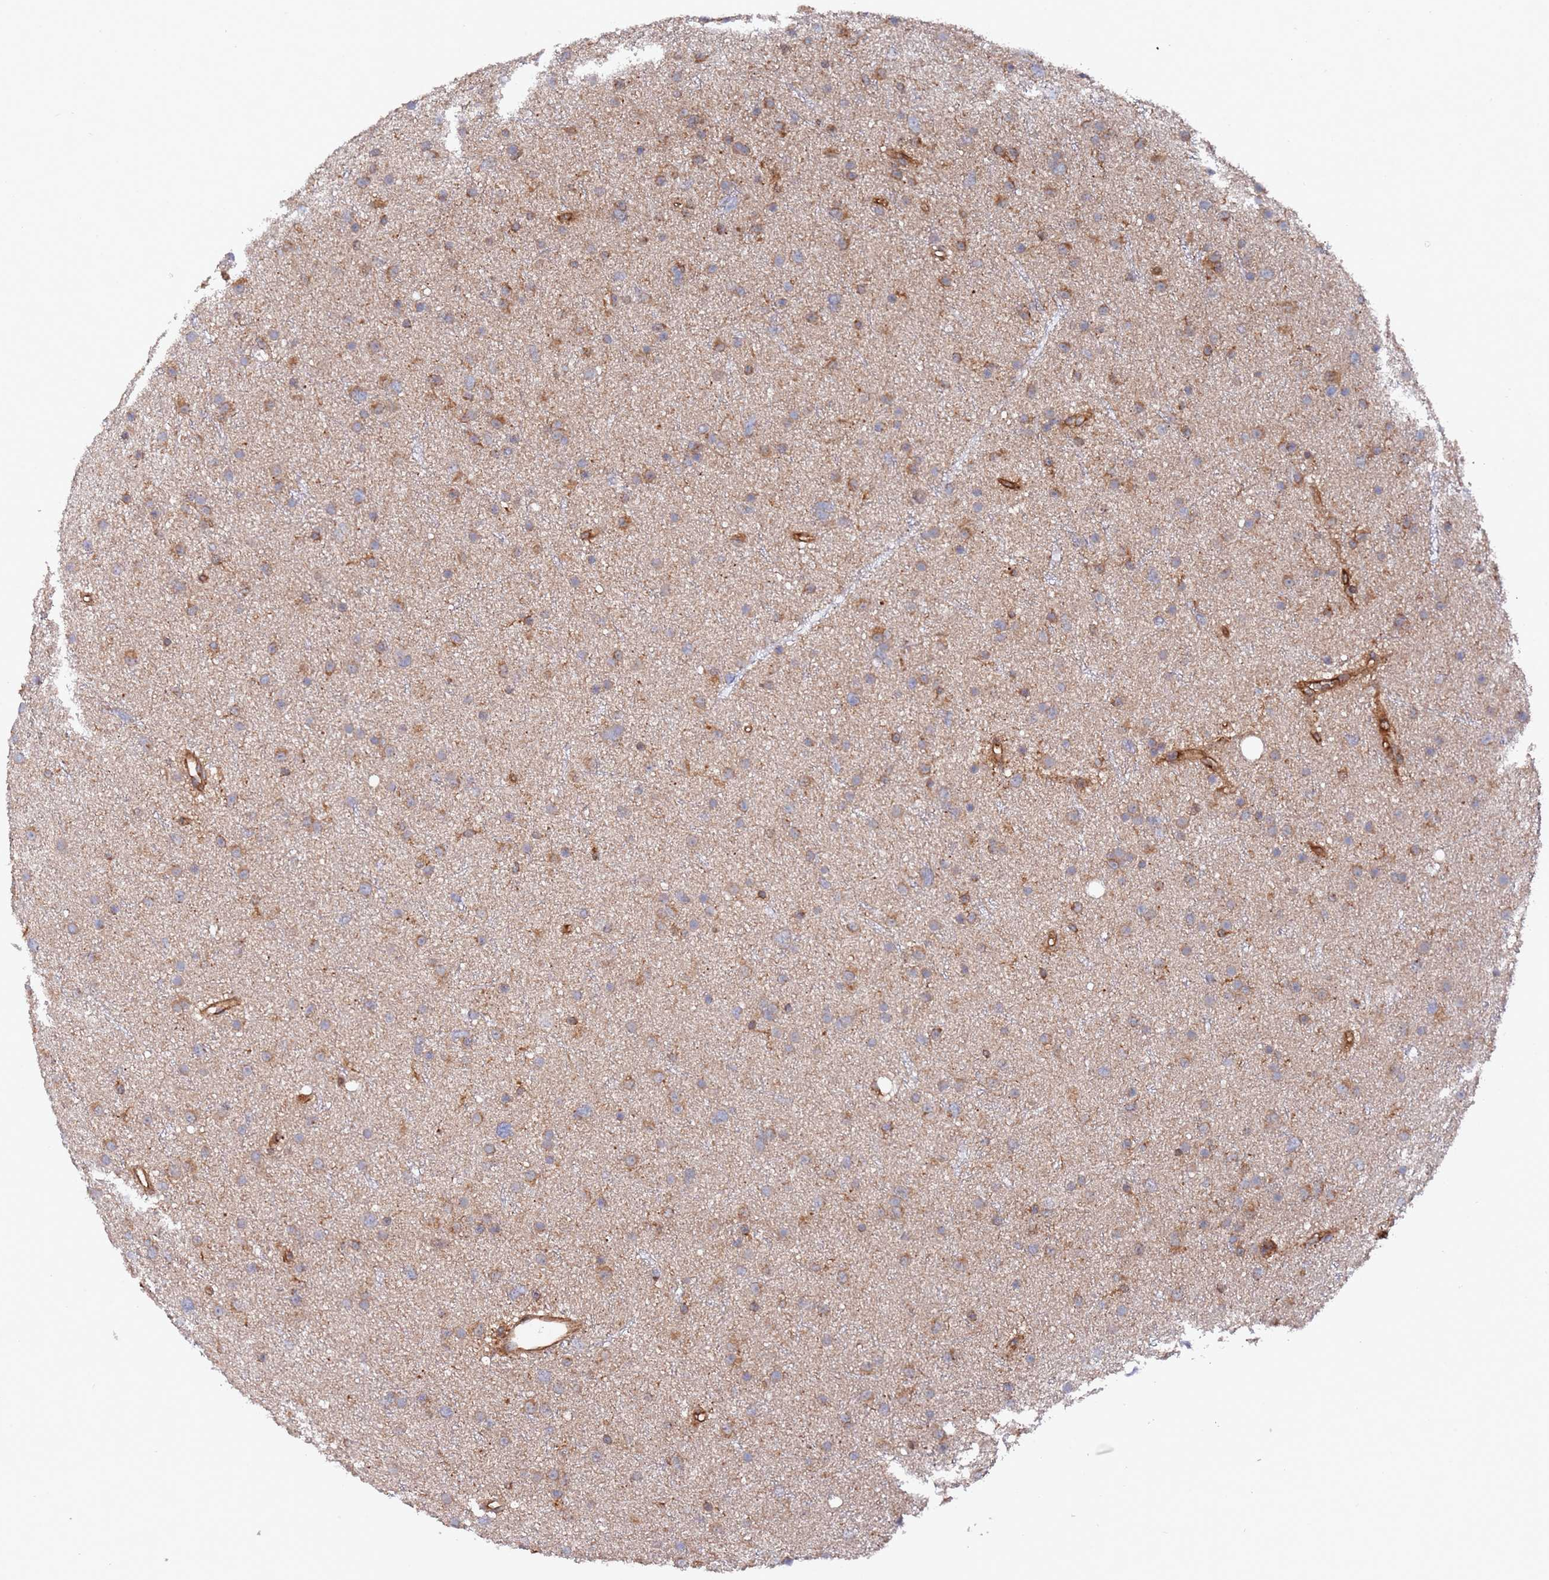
{"staining": {"intensity": "moderate", "quantity": ">75%", "location": "cytoplasmic/membranous"}, "tissue": "glioma", "cell_type": "Tumor cells", "image_type": "cancer", "snomed": [{"axis": "morphology", "description": "Glioma, malignant, Low grade"}, {"axis": "topography", "description": "Cerebral cortex"}], "caption": "The photomicrograph exhibits immunohistochemical staining of glioma. There is moderate cytoplasmic/membranous positivity is identified in approximately >75% of tumor cells.", "gene": "DDX60", "patient": {"sex": "female", "age": 39}}